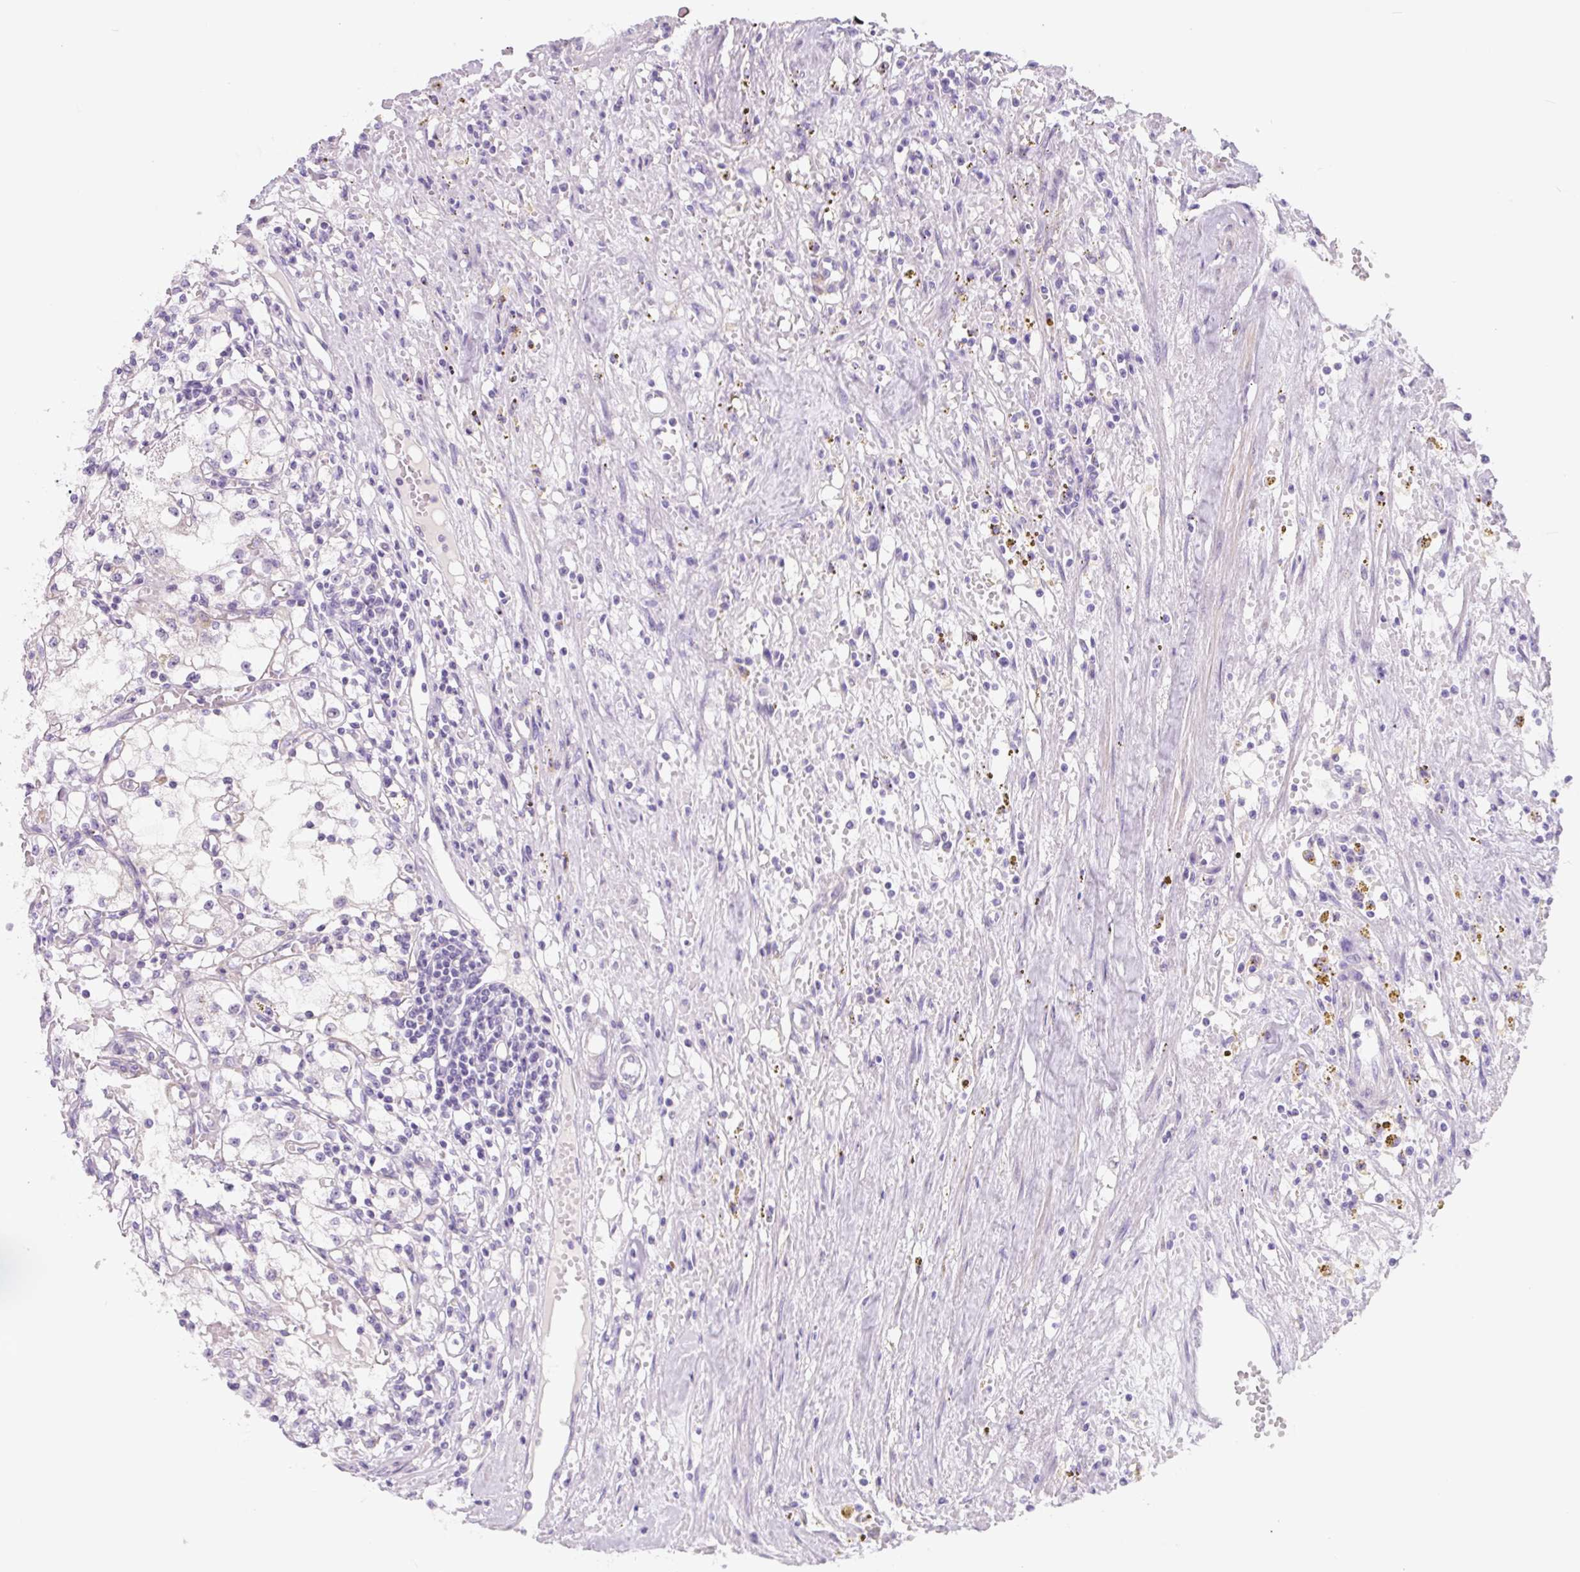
{"staining": {"intensity": "negative", "quantity": "none", "location": "none"}, "tissue": "renal cancer", "cell_type": "Tumor cells", "image_type": "cancer", "snomed": [{"axis": "morphology", "description": "Adenocarcinoma, NOS"}, {"axis": "topography", "description": "Kidney"}], "caption": "Renal adenocarcinoma was stained to show a protein in brown. There is no significant expression in tumor cells. (DAB (3,3'-diaminobenzidine) immunohistochemistry (IHC) visualized using brightfield microscopy, high magnification).", "gene": "CCL25", "patient": {"sex": "male", "age": 56}}